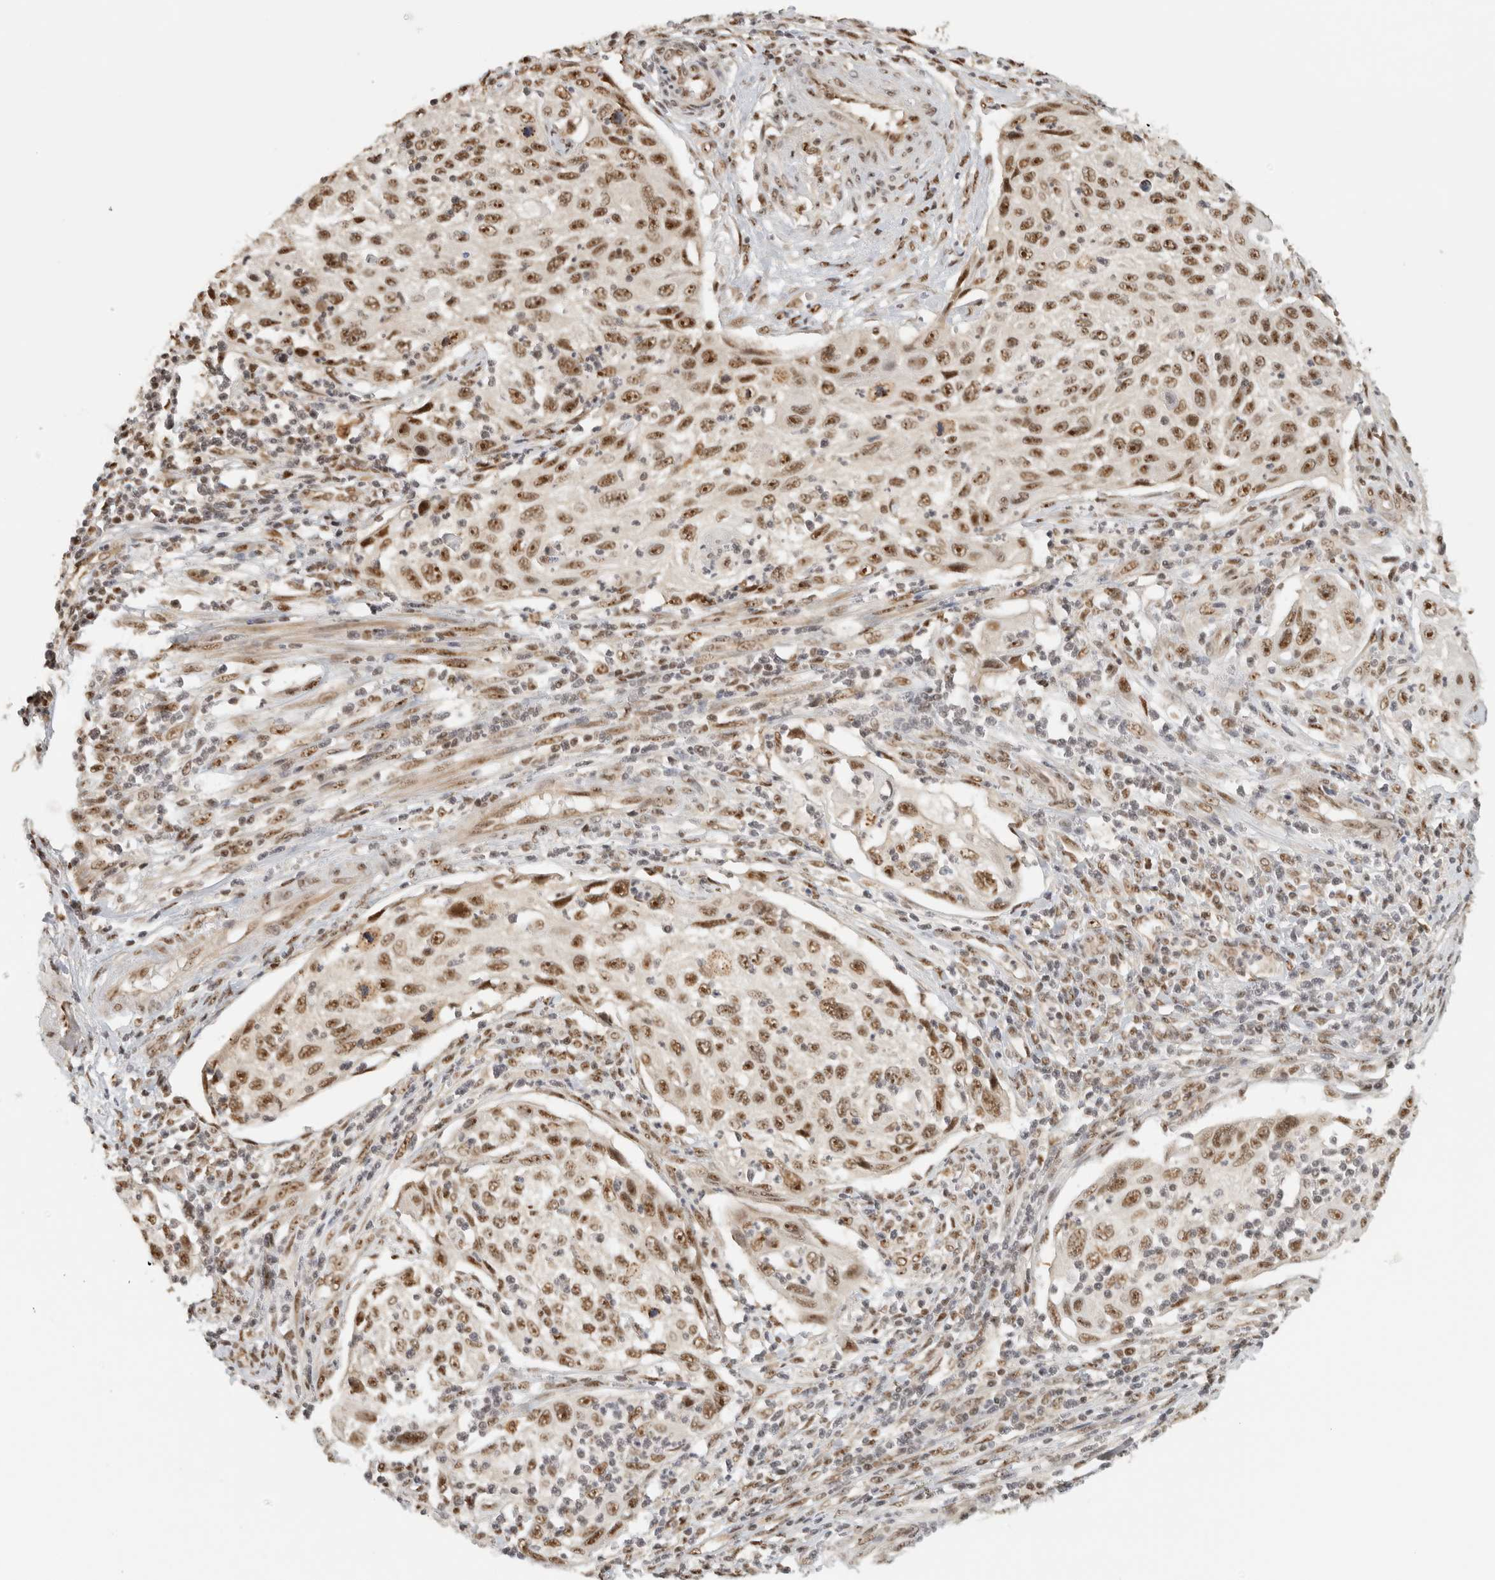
{"staining": {"intensity": "moderate", "quantity": ">75%", "location": "nuclear"}, "tissue": "cervical cancer", "cell_type": "Tumor cells", "image_type": "cancer", "snomed": [{"axis": "morphology", "description": "Squamous cell carcinoma, NOS"}, {"axis": "topography", "description": "Cervix"}], "caption": "Approximately >75% of tumor cells in human cervical cancer (squamous cell carcinoma) exhibit moderate nuclear protein staining as visualized by brown immunohistochemical staining.", "gene": "EBNA1BP2", "patient": {"sex": "female", "age": 70}}